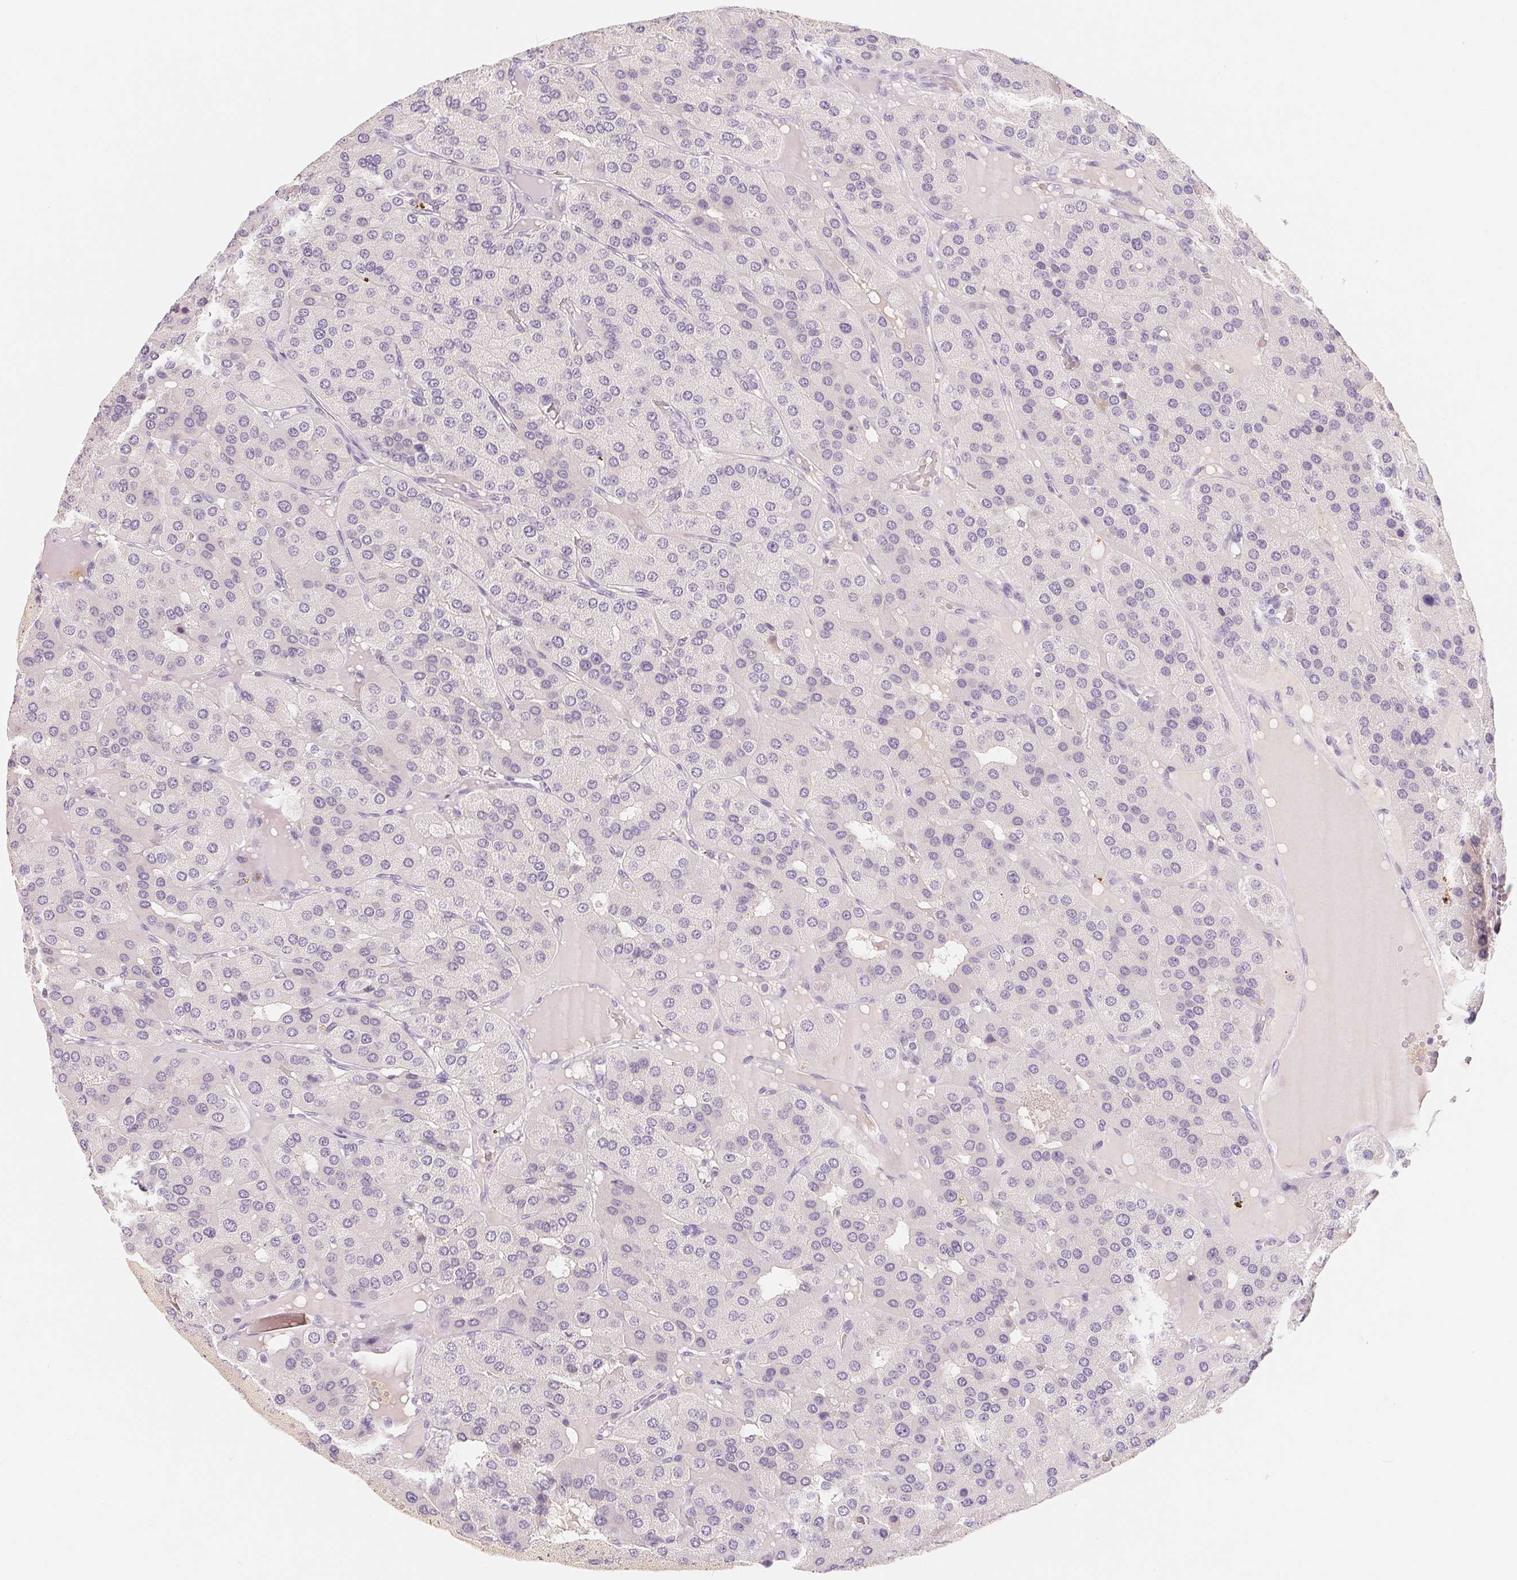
{"staining": {"intensity": "negative", "quantity": "none", "location": "none"}, "tissue": "parathyroid gland", "cell_type": "Glandular cells", "image_type": "normal", "snomed": [{"axis": "morphology", "description": "Normal tissue, NOS"}, {"axis": "morphology", "description": "Adenoma, NOS"}, {"axis": "topography", "description": "Parathyroid gland"}], "caption": "Immunohistochemistry (IHC) of normal human parathyroid gland reveals no positivity in glandular cells.", "gene": "MCOLN3", "patient": {"sex": "female", "age": 86}}